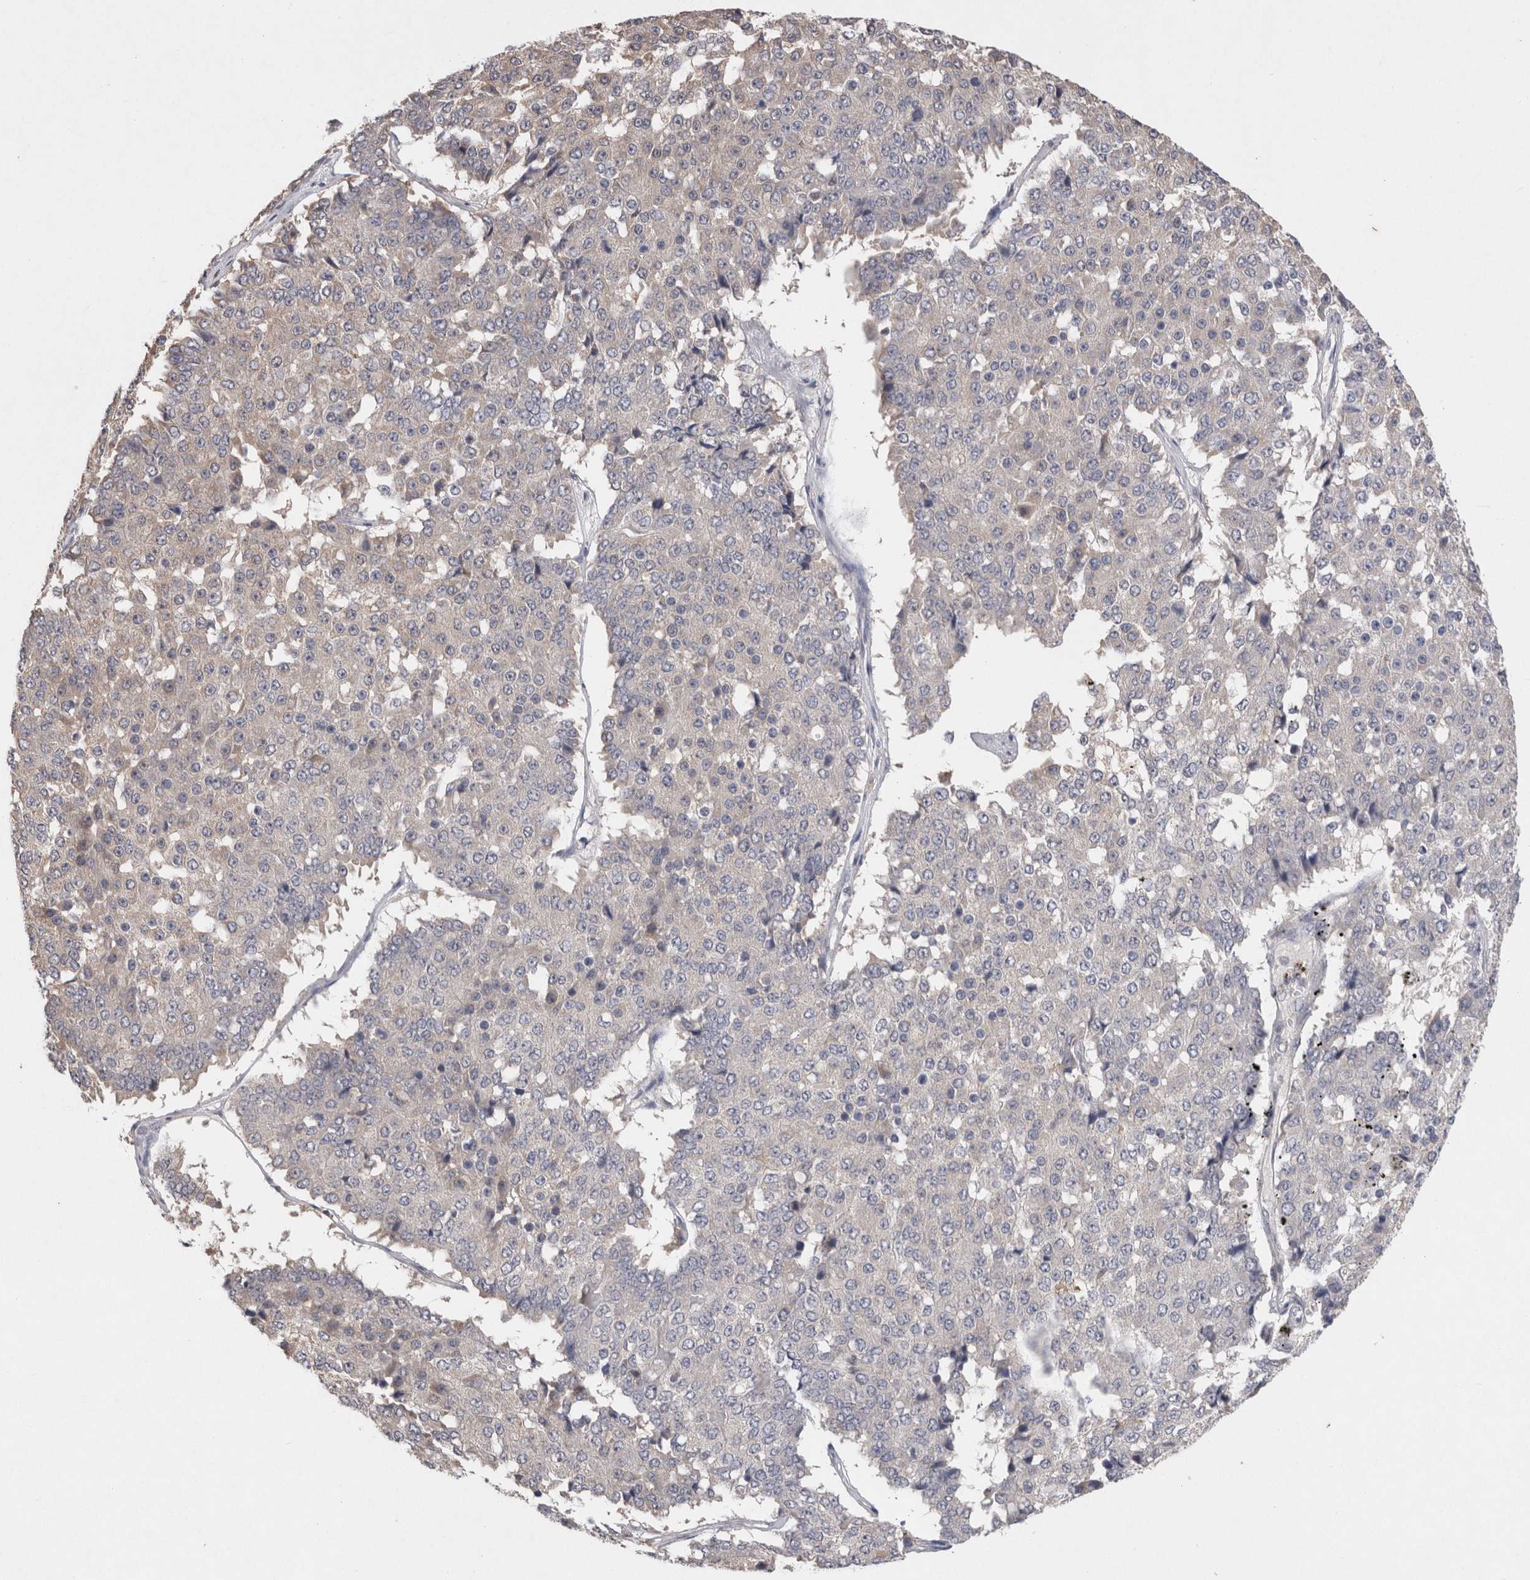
{"staining": {"intensity": "negative", "quantity": "none", "location": "none"}, "tissue": "pancreatic cancer", "cell_type": "Tumor cells", "image_type": "cancer", "snomed": [{"axis": "morphology", "description": "Adenocarcinoma, NOS"}, {"axis": "topography", "description": "Pancreas"}], "caption": "IHC micrograph of neoplastic tissue: pancreatic cancer (adenocarcinoma) stained with DAB shows no significant protein positivity in tumor cells.", "gene": "VSIG4", "patient": {"sex": "male", "age": 50}}